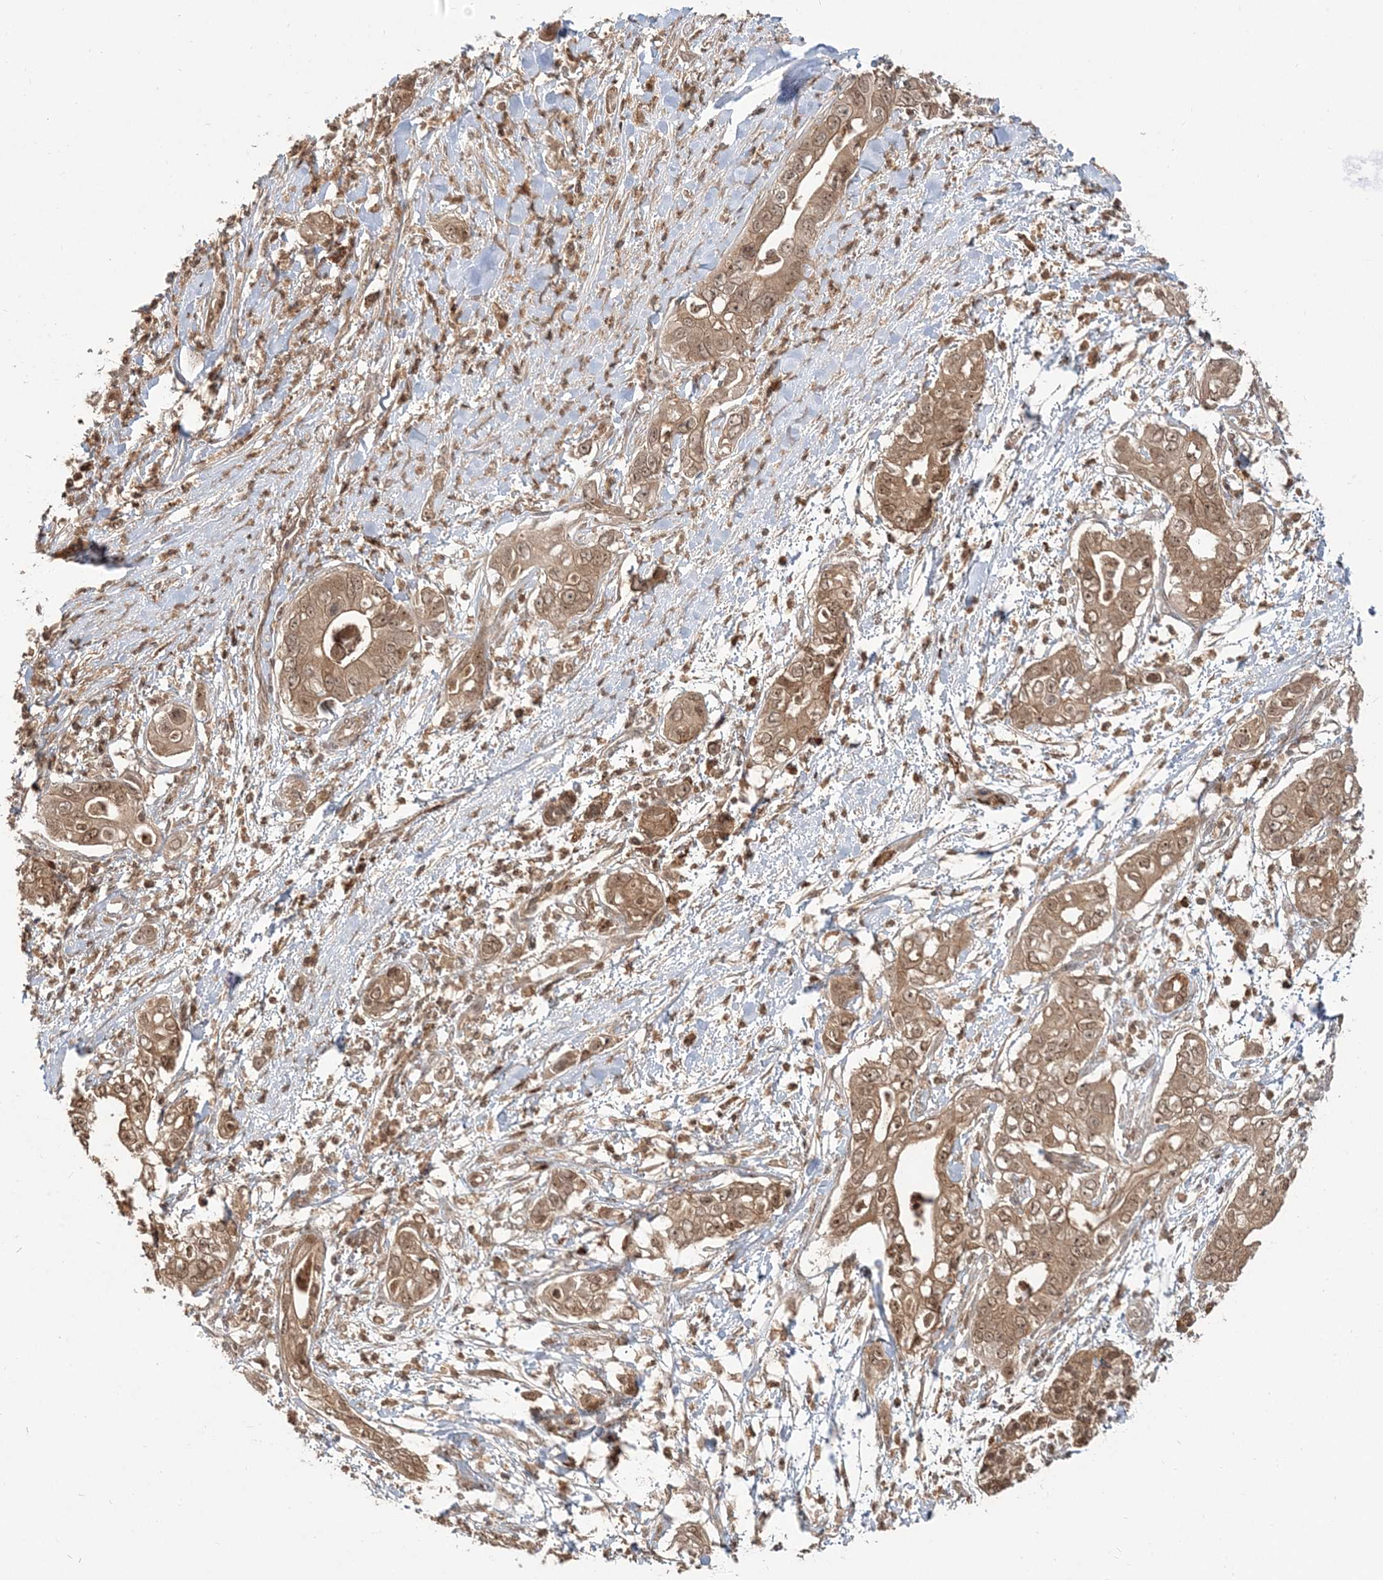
{"staining": {"intensity": "moderate", "quantity": ">75%", "location": "cytoplasmic/membranous,nuclear"}, "tissue": "pancreatic cancer", "cell_type": "Tumor cells", "image_type": "cancer", "snomed": [{"axis": "morphology", "description": "Adenocarcinoma, NOS"}, {"axis": "topography", "description": "Pancreas"}], "caption": "Immunohistochemistry of human pancreatic cancer demonstrates medium levels of moderate cytoplasmic/membranous and nuclear expression in approximately >75% of tumor cells.", "gene": "CAB39", "patient": {"sex": "female", "age": 78}}